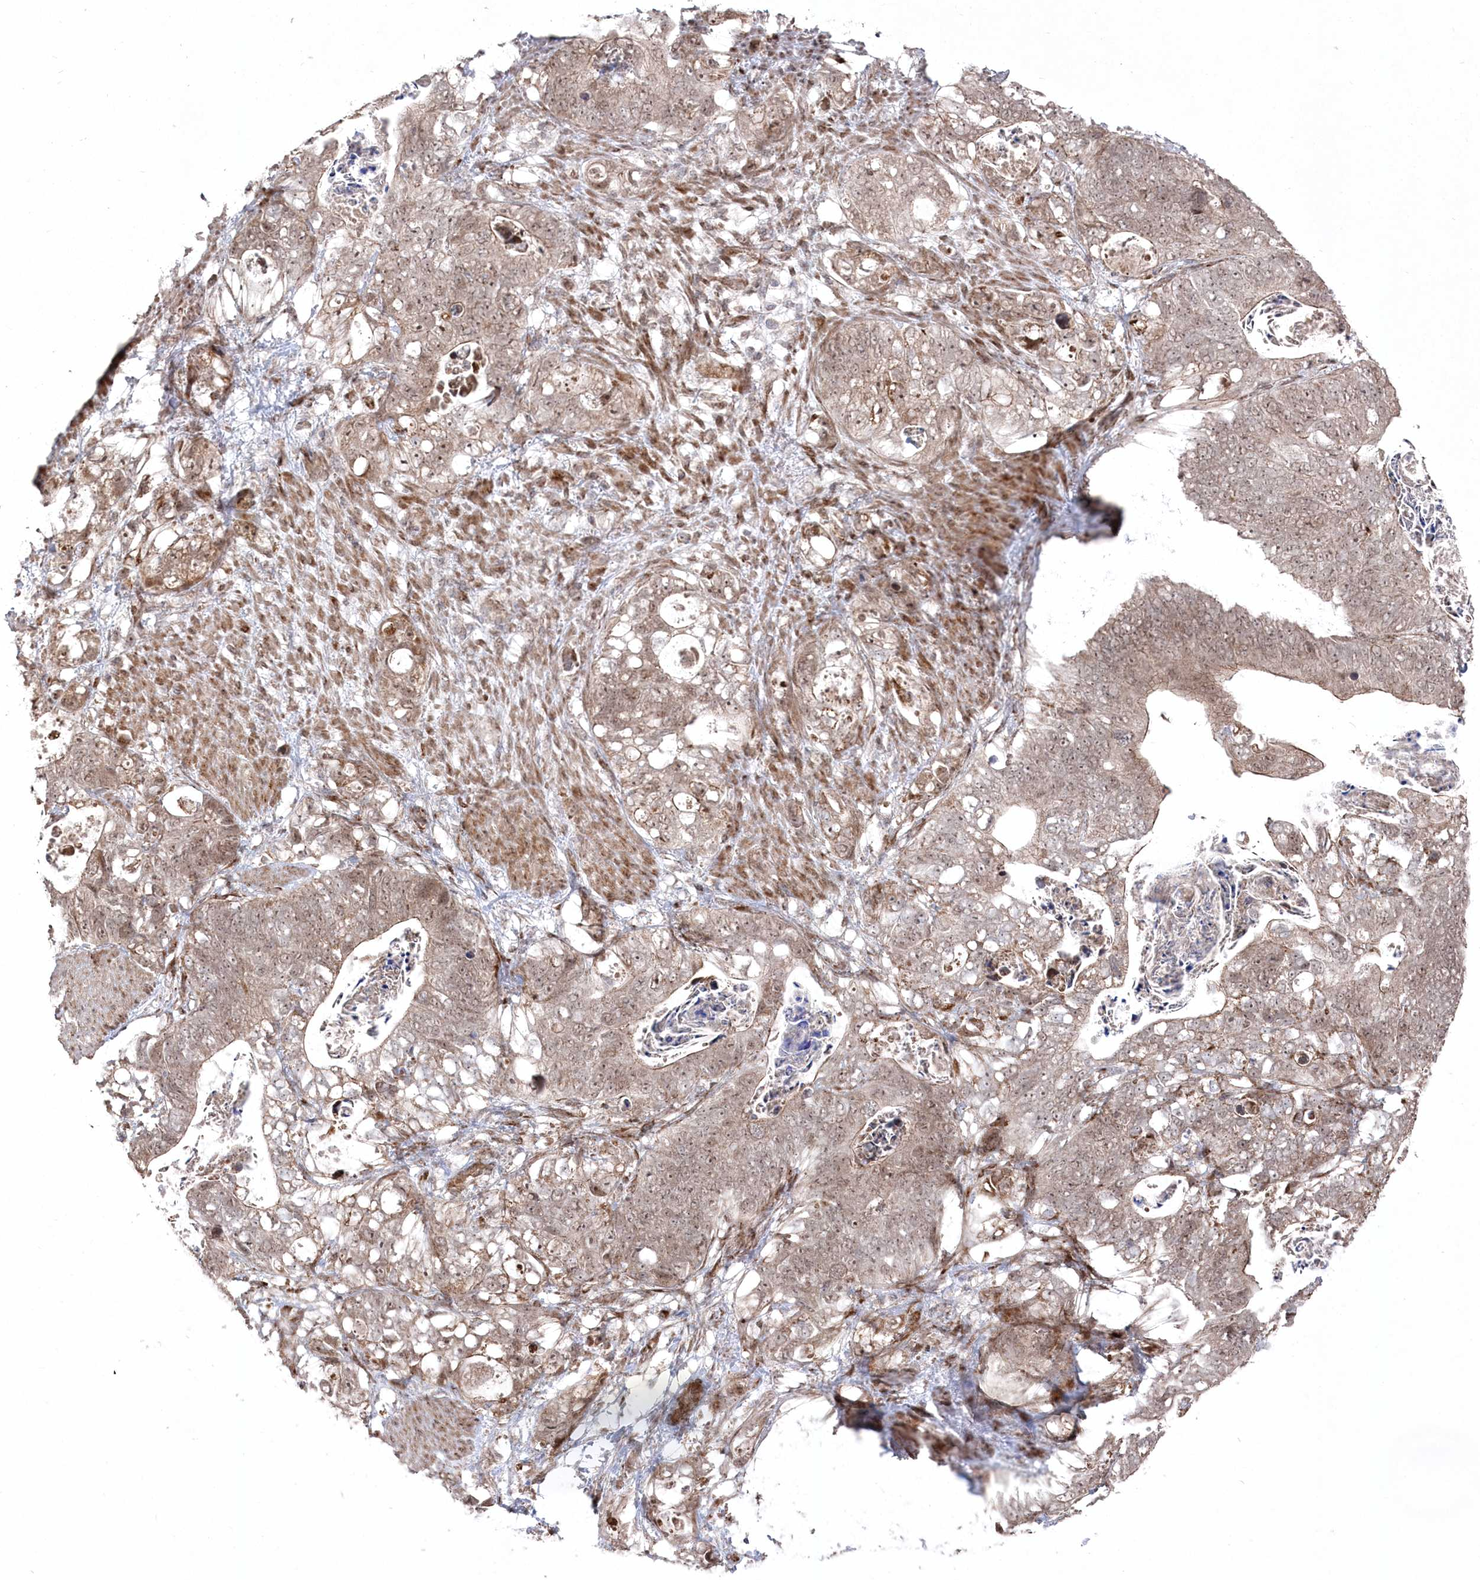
{"staining": {"intensity": "weak", "quantity": ">75%", "location": "nuclear"}, "tissue": "stomach cancer", "cell_type": "Tumor cells", "image_type": "cancer", "snomed": [{"axis": "morphology", "description": "Normal tissue, NOS"}, {"axis": "morphology", "description": "Adenocarcinoma, NOS"}, {"axis": "topography", "description": "Stomach"}], "caption": "Brown immunohistochemical staining in human adenocarcinoma (stomach) demonstrates weak nuclear positivity in approximately >75% of tumor cells. The protein of interest is shown in brown color, while the nuclei are stained blue.", "gene": "POLR3A", "patient": {"sex": "female", "age": 89}}